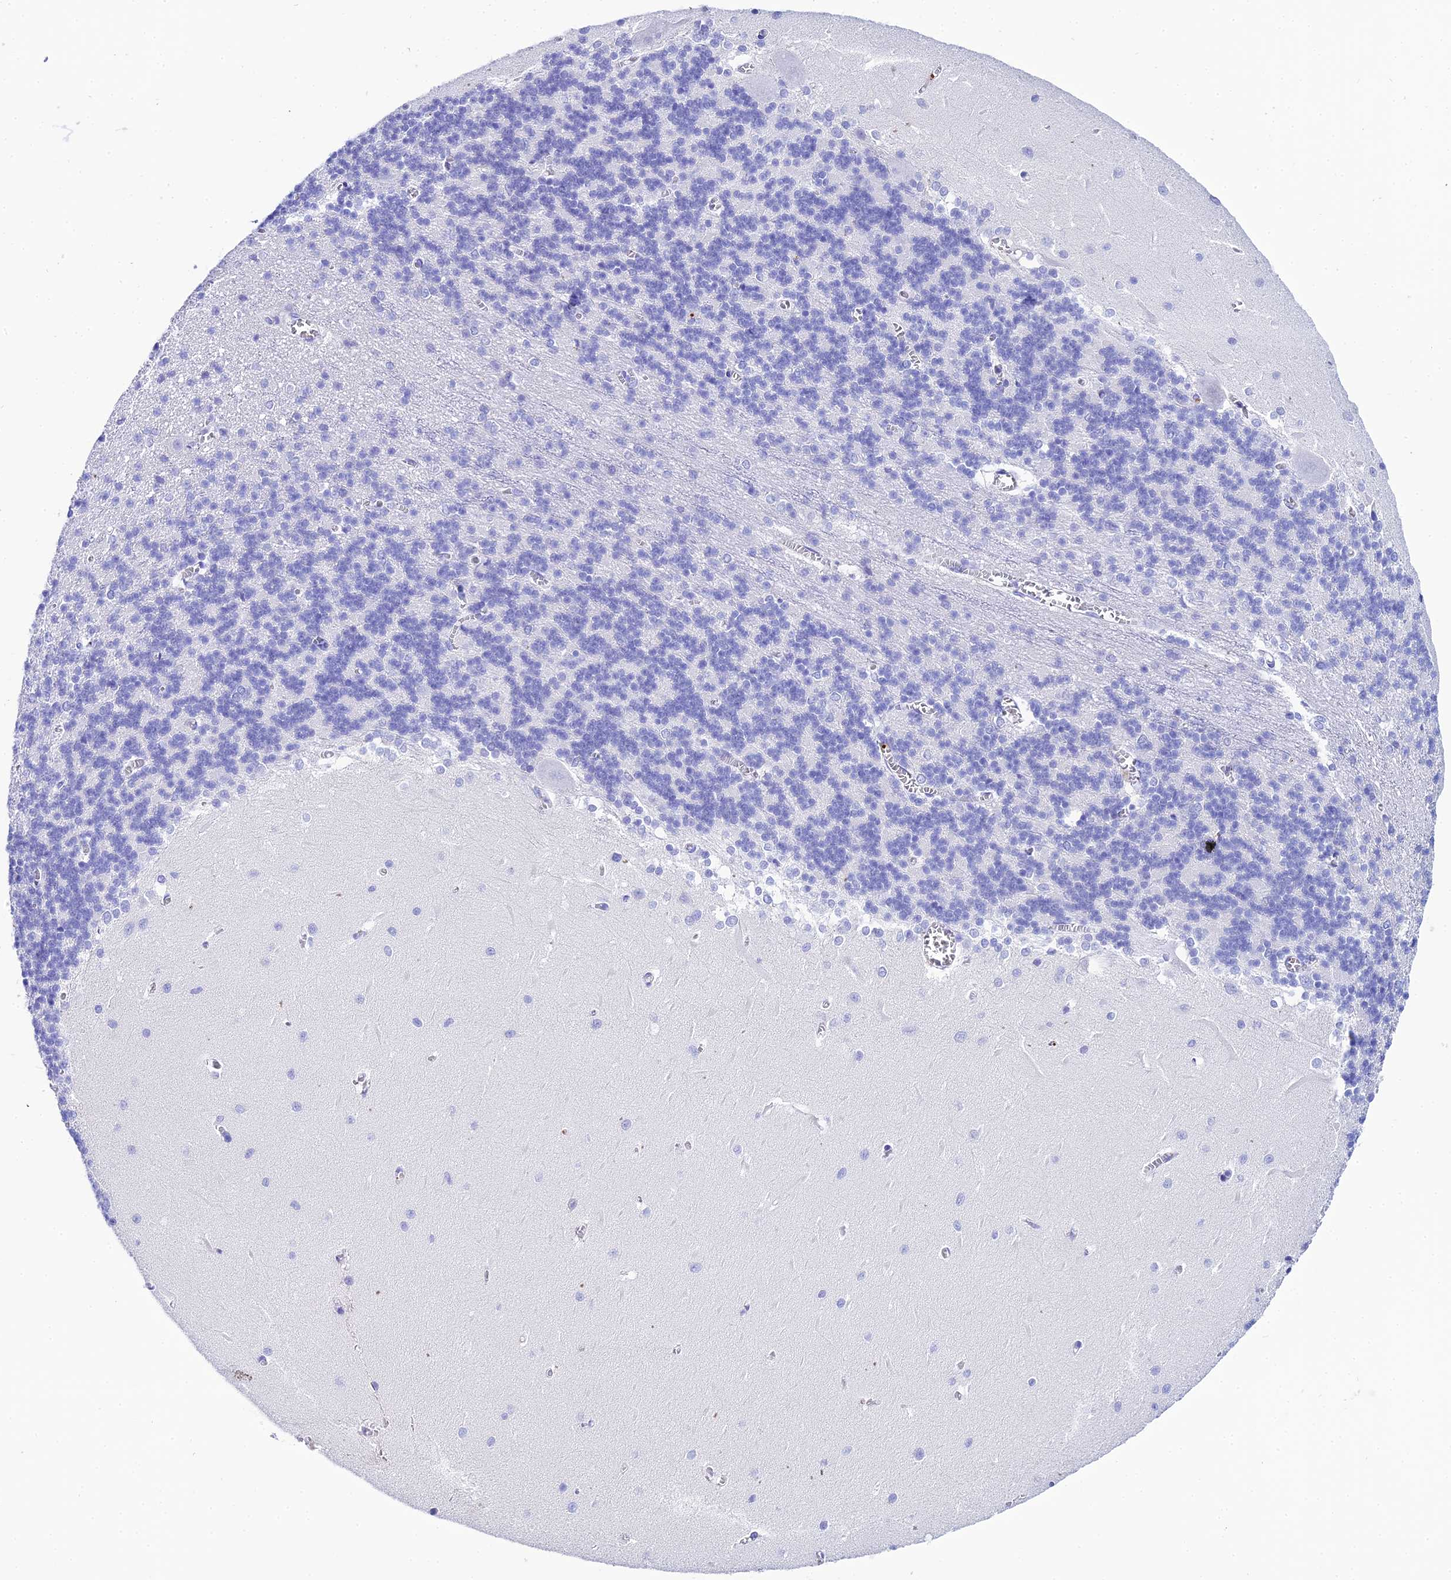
{"staining": {"intensity": "negative", "quantity": "none", "location": "none"}, "tissue": "cerebellum", "cell_type": "Cells in granular layer", "image_type": "normal", "snomed": [{"axis": "morphology", "description": "Normal tissue, NOS"}, {"axis": "topography", "description": "Cerebellum"}], "caption": "DAB immunohistochemical staining of unremarkable human cerebellum displays no significant positivity in cells in granular layer. (DAB (3,3'-diaminobenzidine) immunohistochemistry visualized using brightfield microscopy, high magnification).", "gene": "CELA3A", "patient": {"sex": "male", "age": 37}}